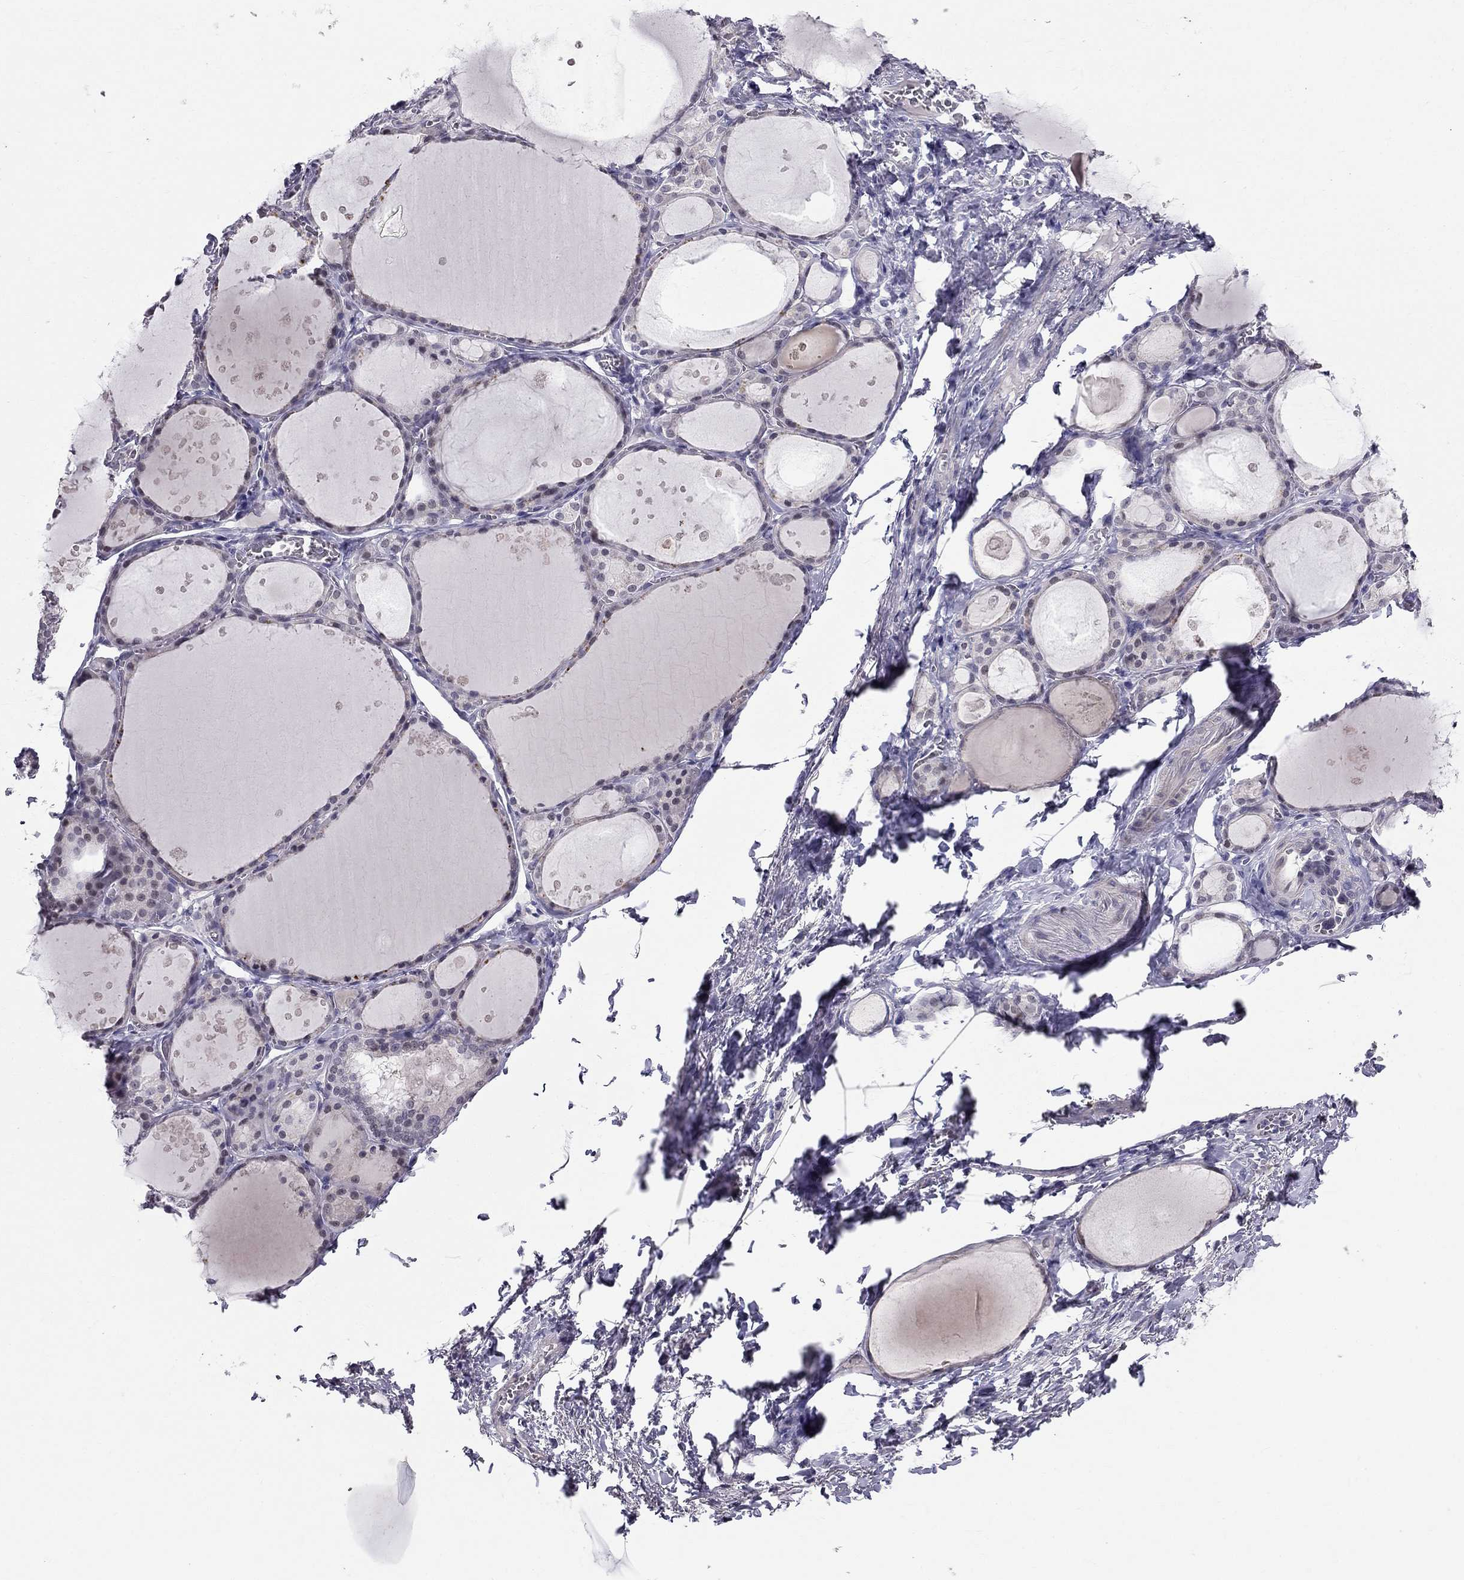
{"staining": {"intensity": "negative", "quantity": "none", "location": "none"}, "tissue": "thyroid gland", "cell_type": "Glandular cells", "image_type": "normal", "snomed": [{"axis": "morphology", "description": "Normal tissue, NOS"}, {"axis": "topography", "description": "Thyroid gland"}], "caption": "Immunohistochemistry (IHC) of unremarkable thyroid gland shows no positivity in glandular cells.", "gene": "BAG5", "patient": {"sex": "male", "age": 68}}